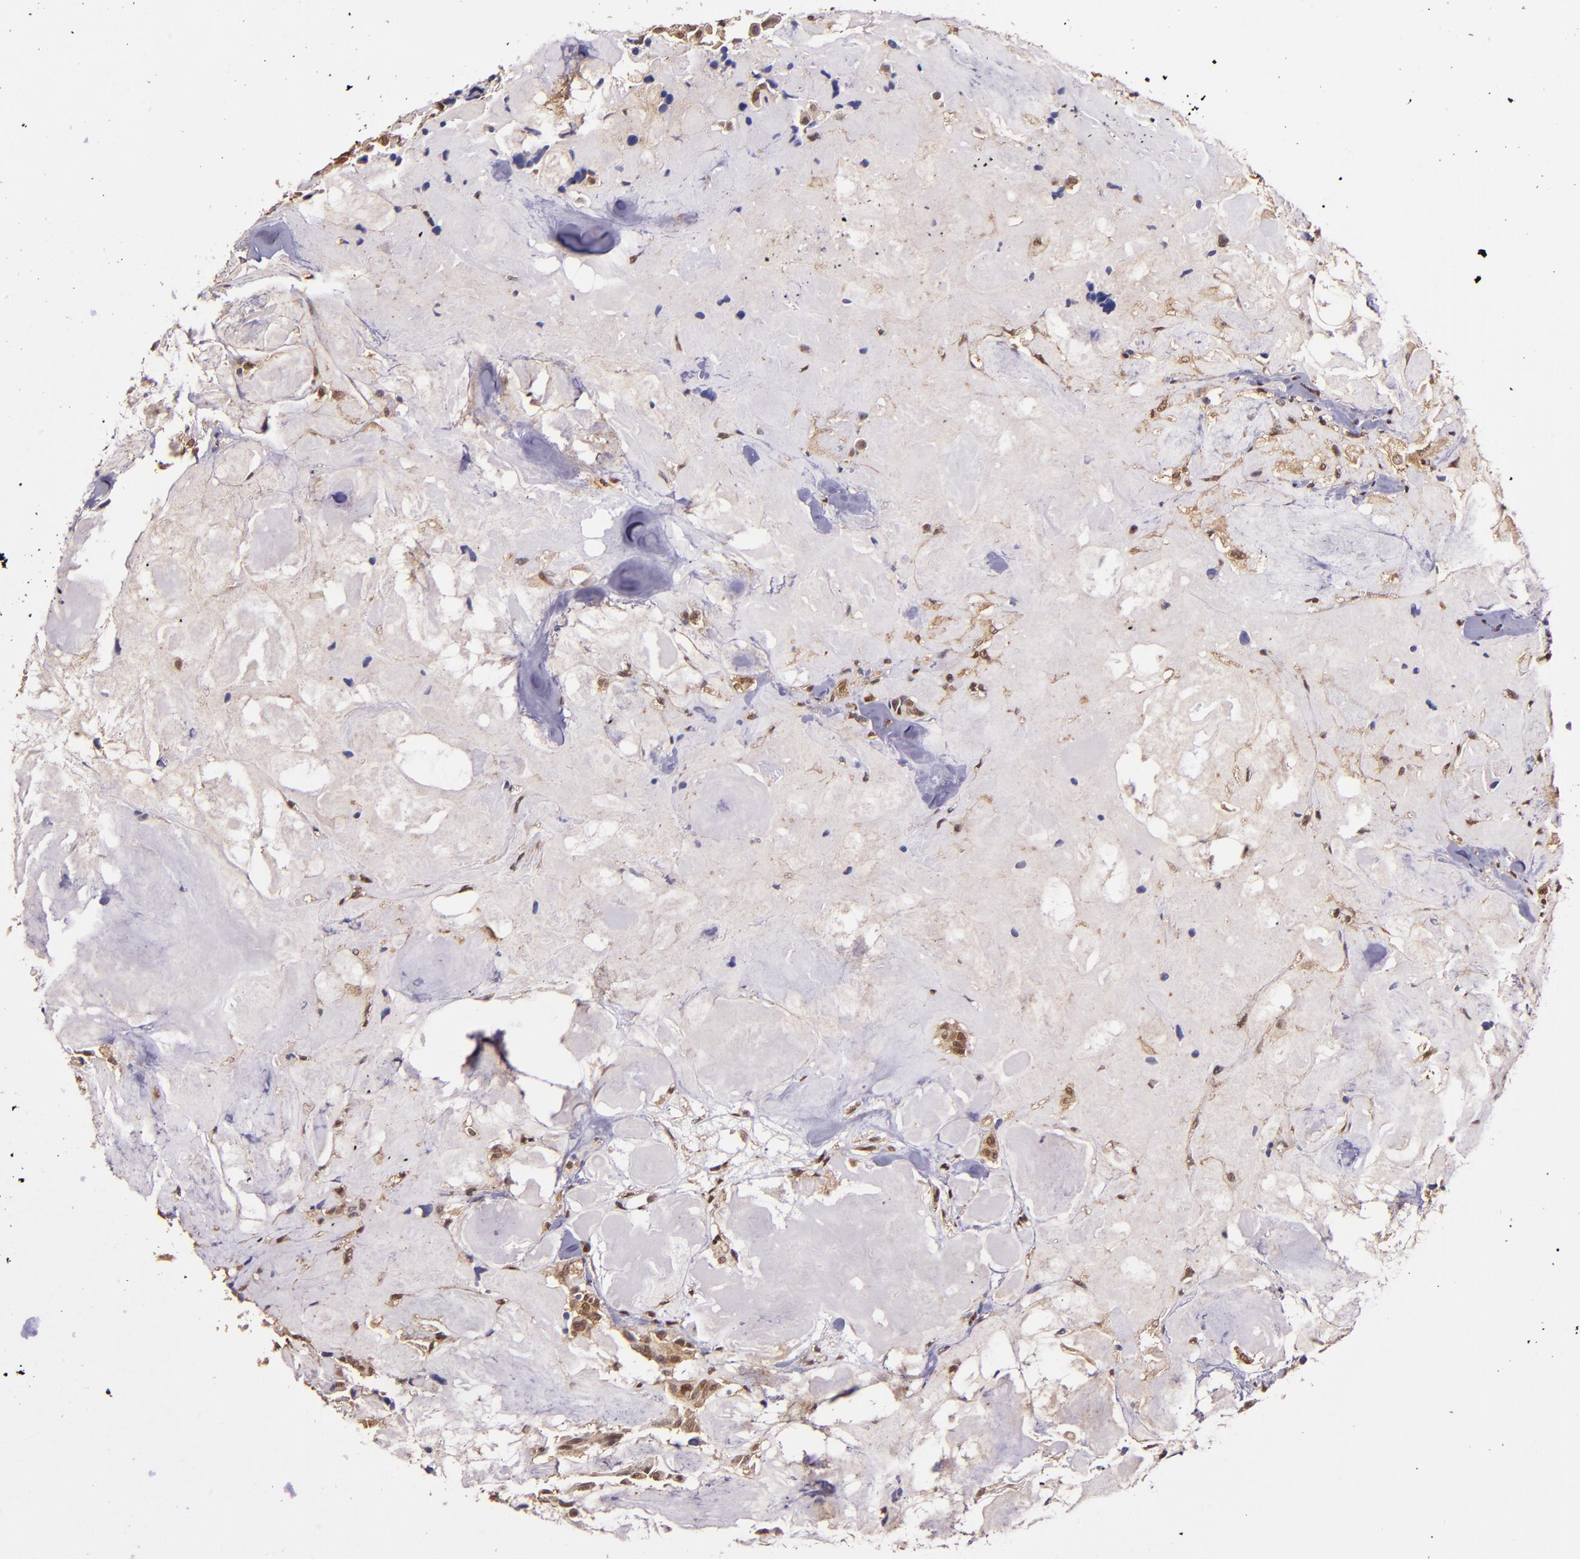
{"staining": {"intensity": "strong", "quantity": ">75%", "location": "cytoplasmic/membranous,nuclear"}, "tissue": "thyroid cancer", "cell_type": "Tumor cells", "image_type": "cancer", "snomed": [{"axis": "morphology", "description": "Carcinoma, NOS"}, {"axis": "morphology", "description": "Carcinoid, malignant, NOS"}, {"axis": "topography", "description": "Thyroid gland"}], "caption": "Protein expression analysis of human thyroid malignant carcinoid reveals strong cytoplasmic/membranous and nuclear positivity in approximately >75% of tumor cells. (IHC, brightfield microscopy, high magnification).", "gene": "STAT6", "patient": {"sex": "male", "age": 33}}